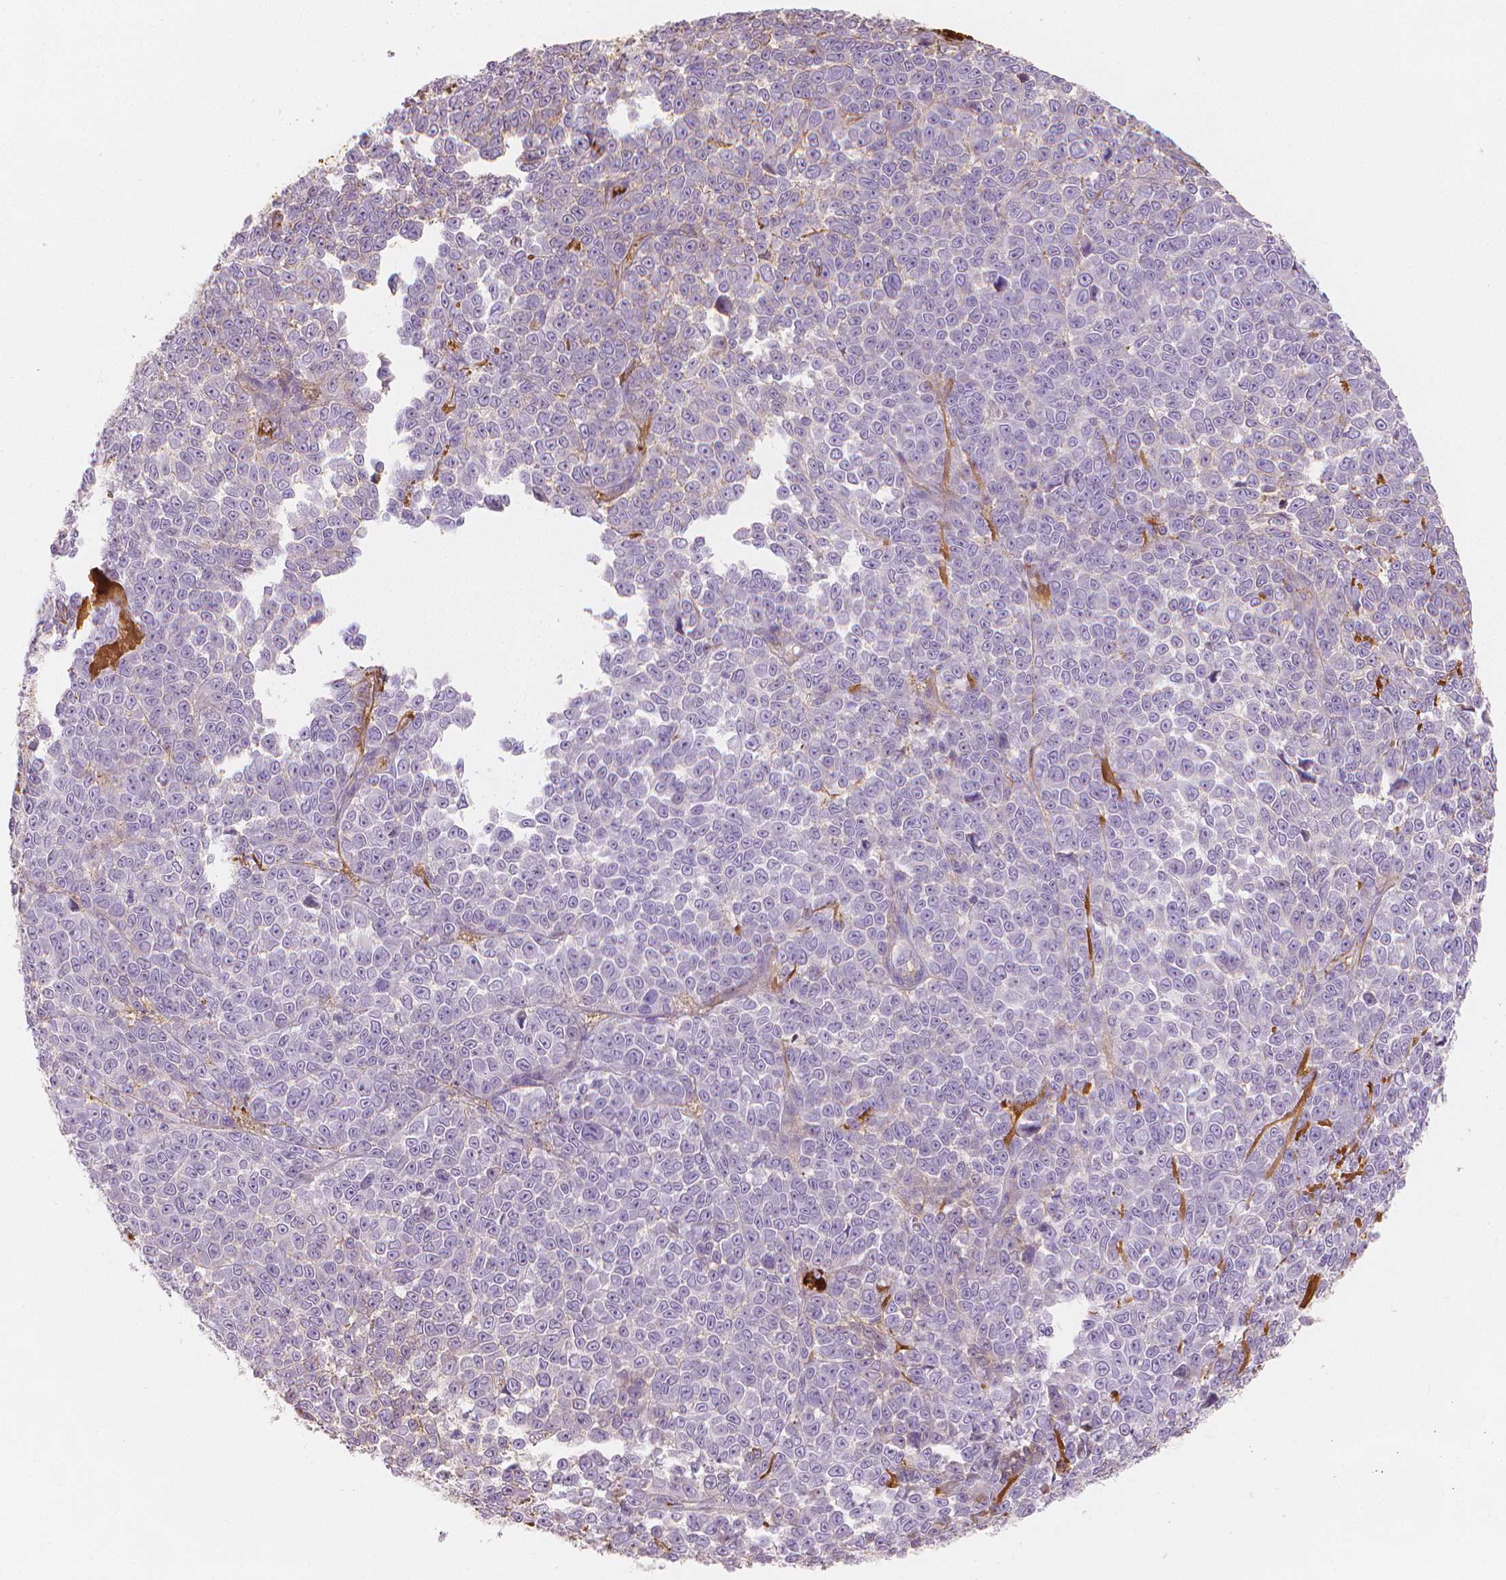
{"staining": {"intensity": "negative", "quantity": "none", "location": "none"}, "tissue": "melanoma", "cell_type": "Tumor cells", "image_type": "cancer", "snomed": [{"axis": "morphology", "description": "Malignant melanoma, NOS"}, {"axis": "topography", "description": "Skin"}], "caption": "High magnification brightfield microscopy of melanoma stained with DAB (3,3'-diaminobenzidine) (brown) and counterstained with hematoxylin (blue): tumor cells show no significant positivity.", "gene": "APOA4", "patient": {"sex": "female", "age": 95}}